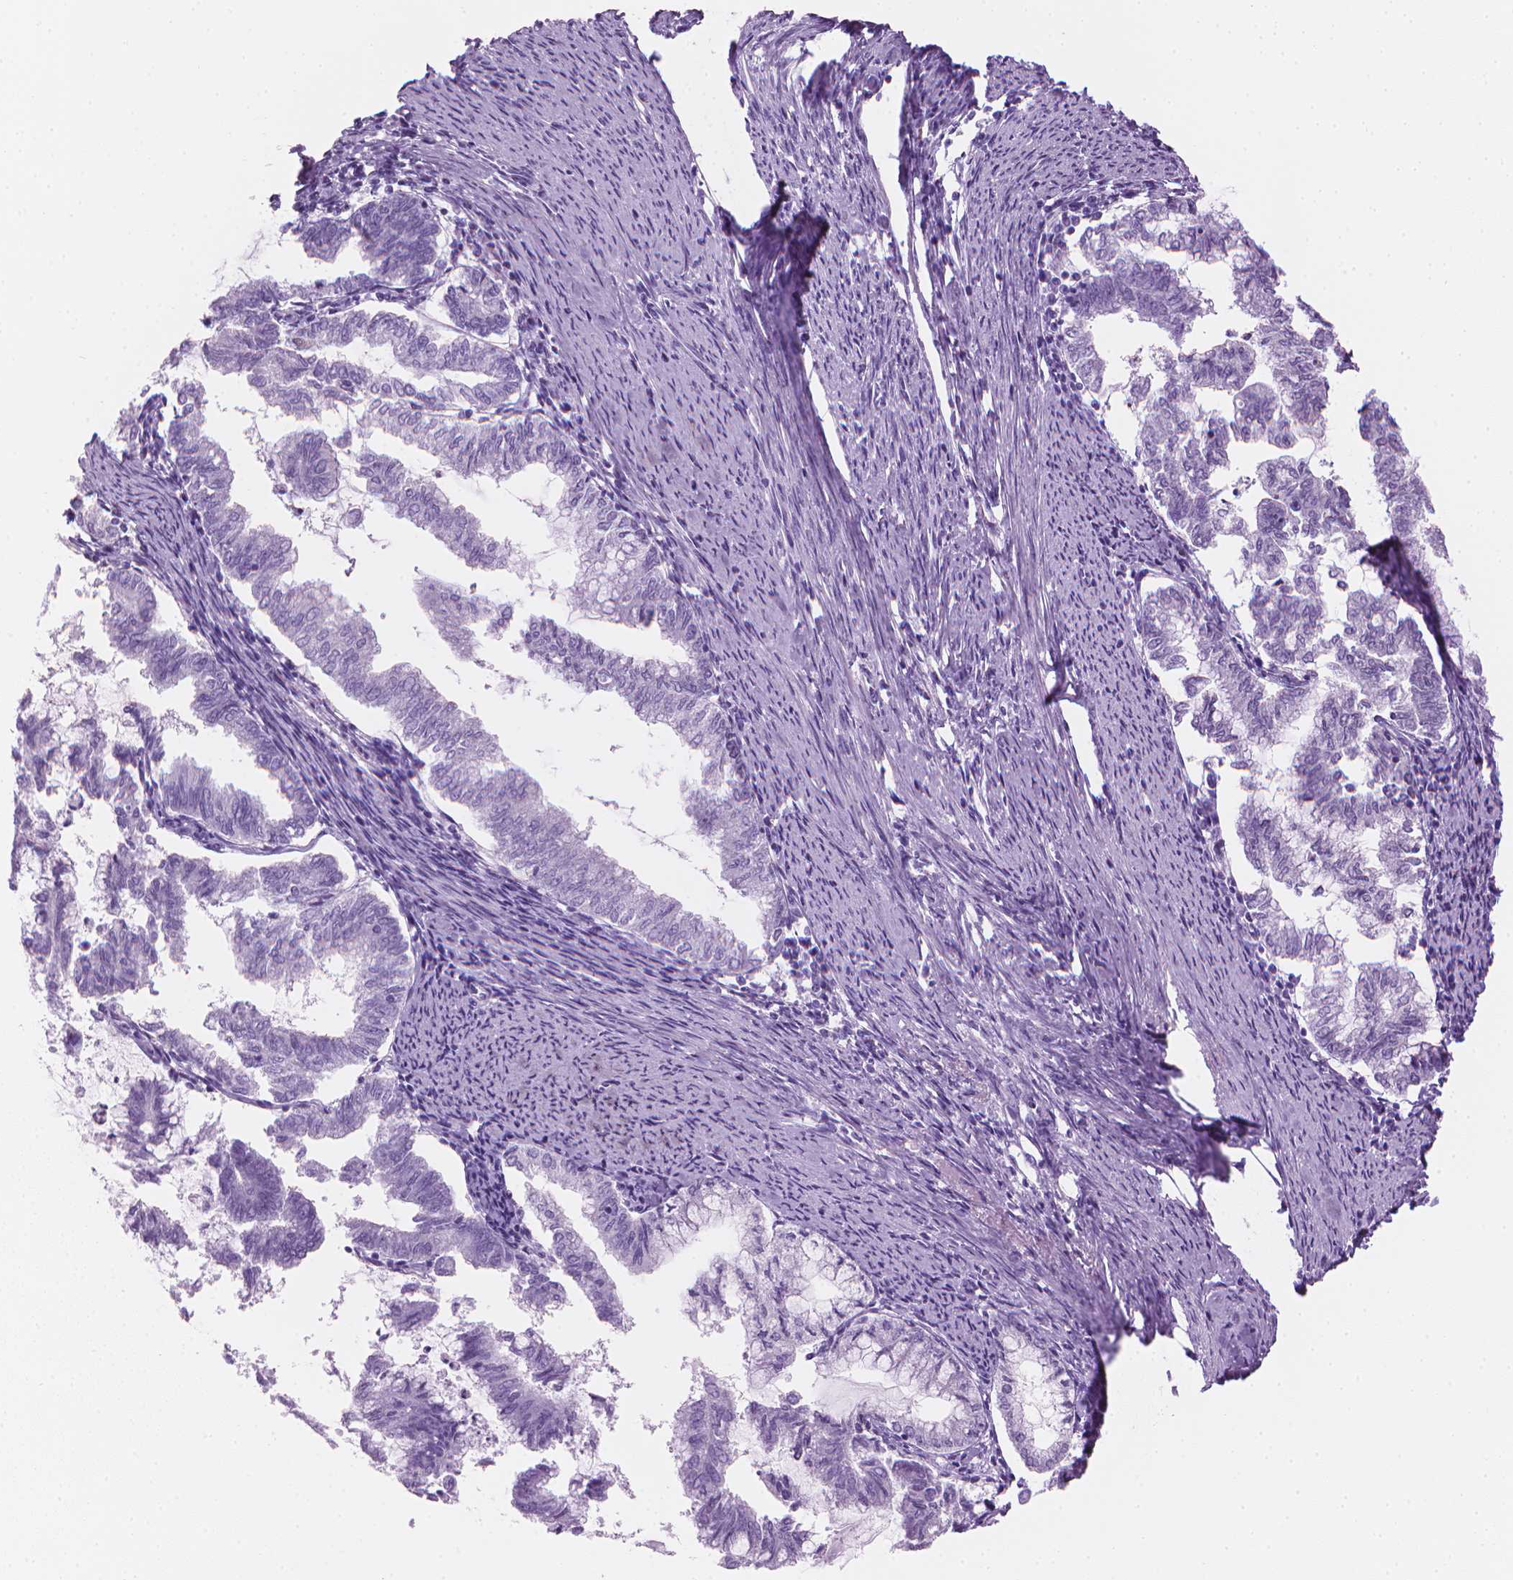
{"staining": {"intensity": "negative", "quantity": "none", "location": "none"}, "tissue": "endometrial cancer", "cell_type": "Tumor cells", "image_type": "cancer", "snomed": [{"axis": "morphology", "description": "Adenocarcinoma, NOS"}, {"axis": "topography", "description": "Endometrium"}], "caption": "The histopathology image displays no staining of tumor cells in endometrial cancer.", "gene": "TTC29", "patient": {"sex": "female", "age": 79}}